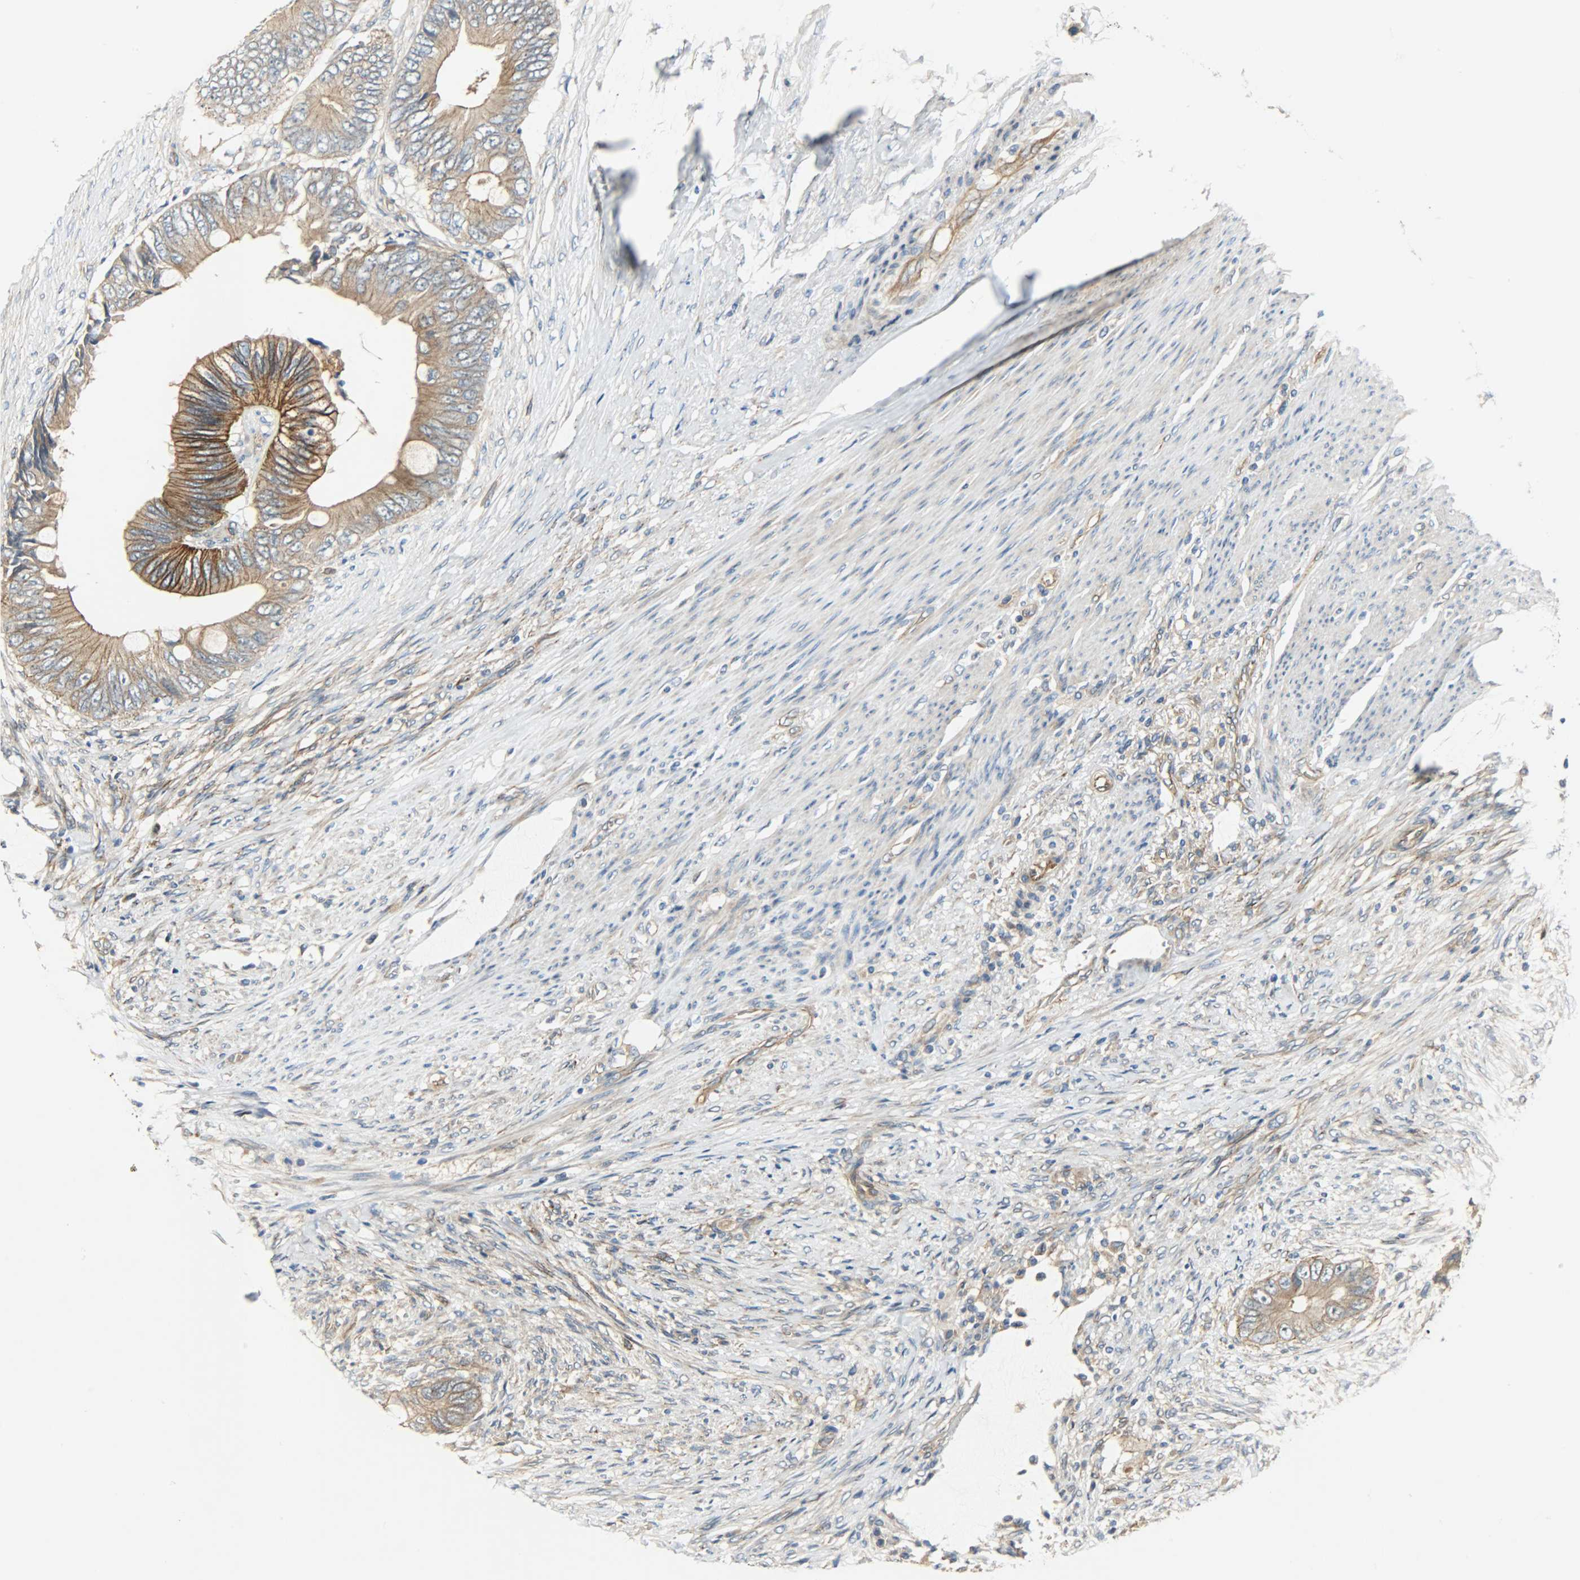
{"staining": {"intensity": "moderate", "quantity": ">75%", "location": "cytoplasmic/membranous"}, "tissue": "colorectal cancer", "cell_type": "Tumor cells", "image_type": "cancer", "snomed": [{"axis": "morphology", "description": "Adenocarcinoma, NOS"}, {"axis": "topography", "description": "Rectum"}], "caption": "An image of human adenocarcinoma (colorectal) stained for a protein demonstrates moderate cytoplasmic/membranous brown staining in tumor cells.", "gene": "KIAA1217", "patient": {"sex": "female", "age": 77}}